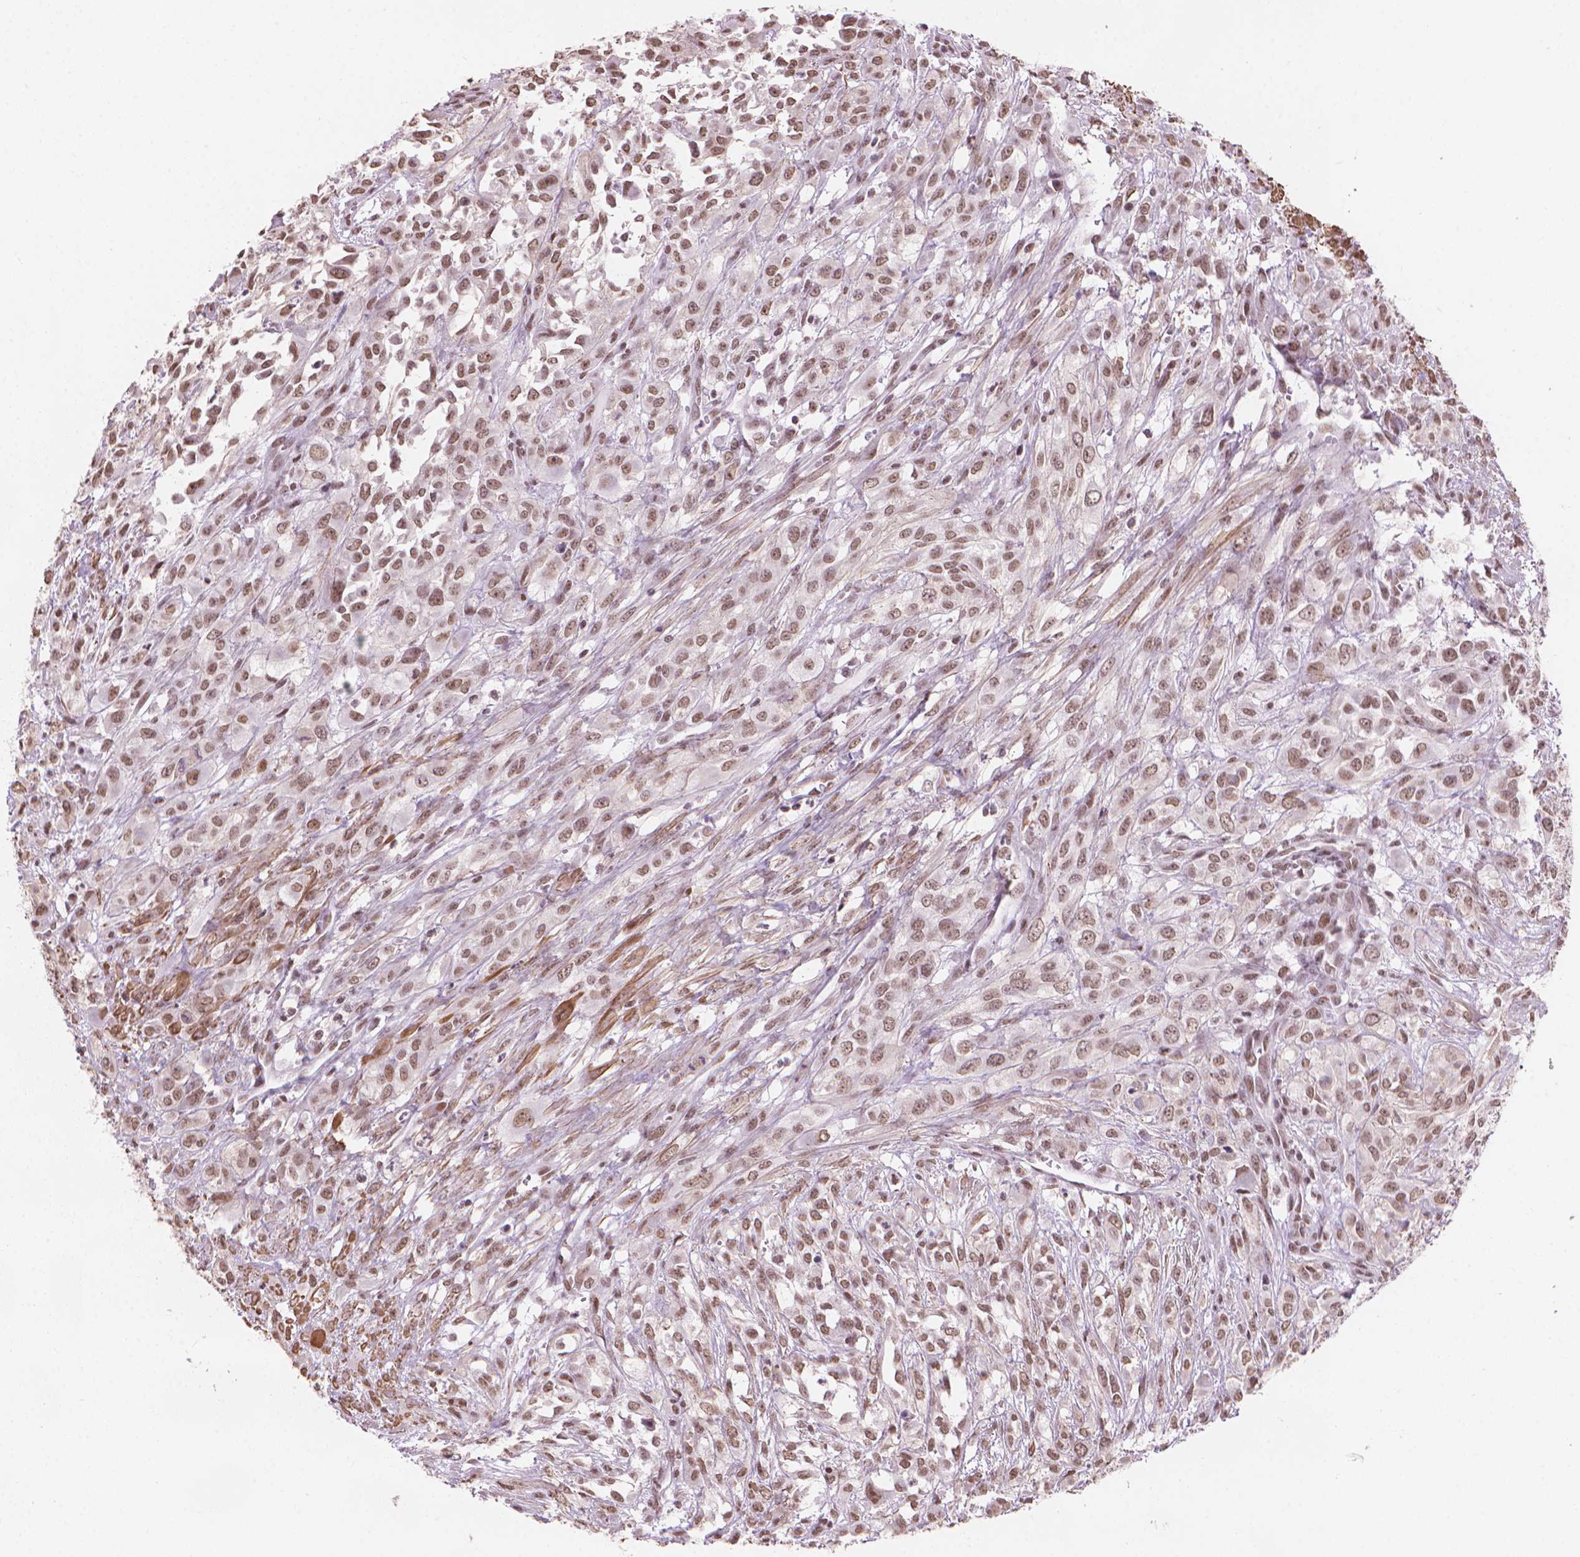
{"staining": {"intensity": "moderate", "quantity": ">75%", "location": "nuclear"}, "tissue": "urothelial cancer", "cell_type": "Tumor cells", "image_type": "cancer", "snomed": [{"axis": "morphology", "description": "Urothelial carcinoma, High grade"}, {"axis": "topography", "description": "Urinary bladder"}], "caption": "Protein expression analysis of human high-grade urothelial carcinoma reveals moderate nuclear expression in approximately >75% of tumor cells. (brown staining indicates protein expression, while blue staining denotes nuclei).", "gene": "HOXD4", "patient": {"sex": "male", "age": 67}}